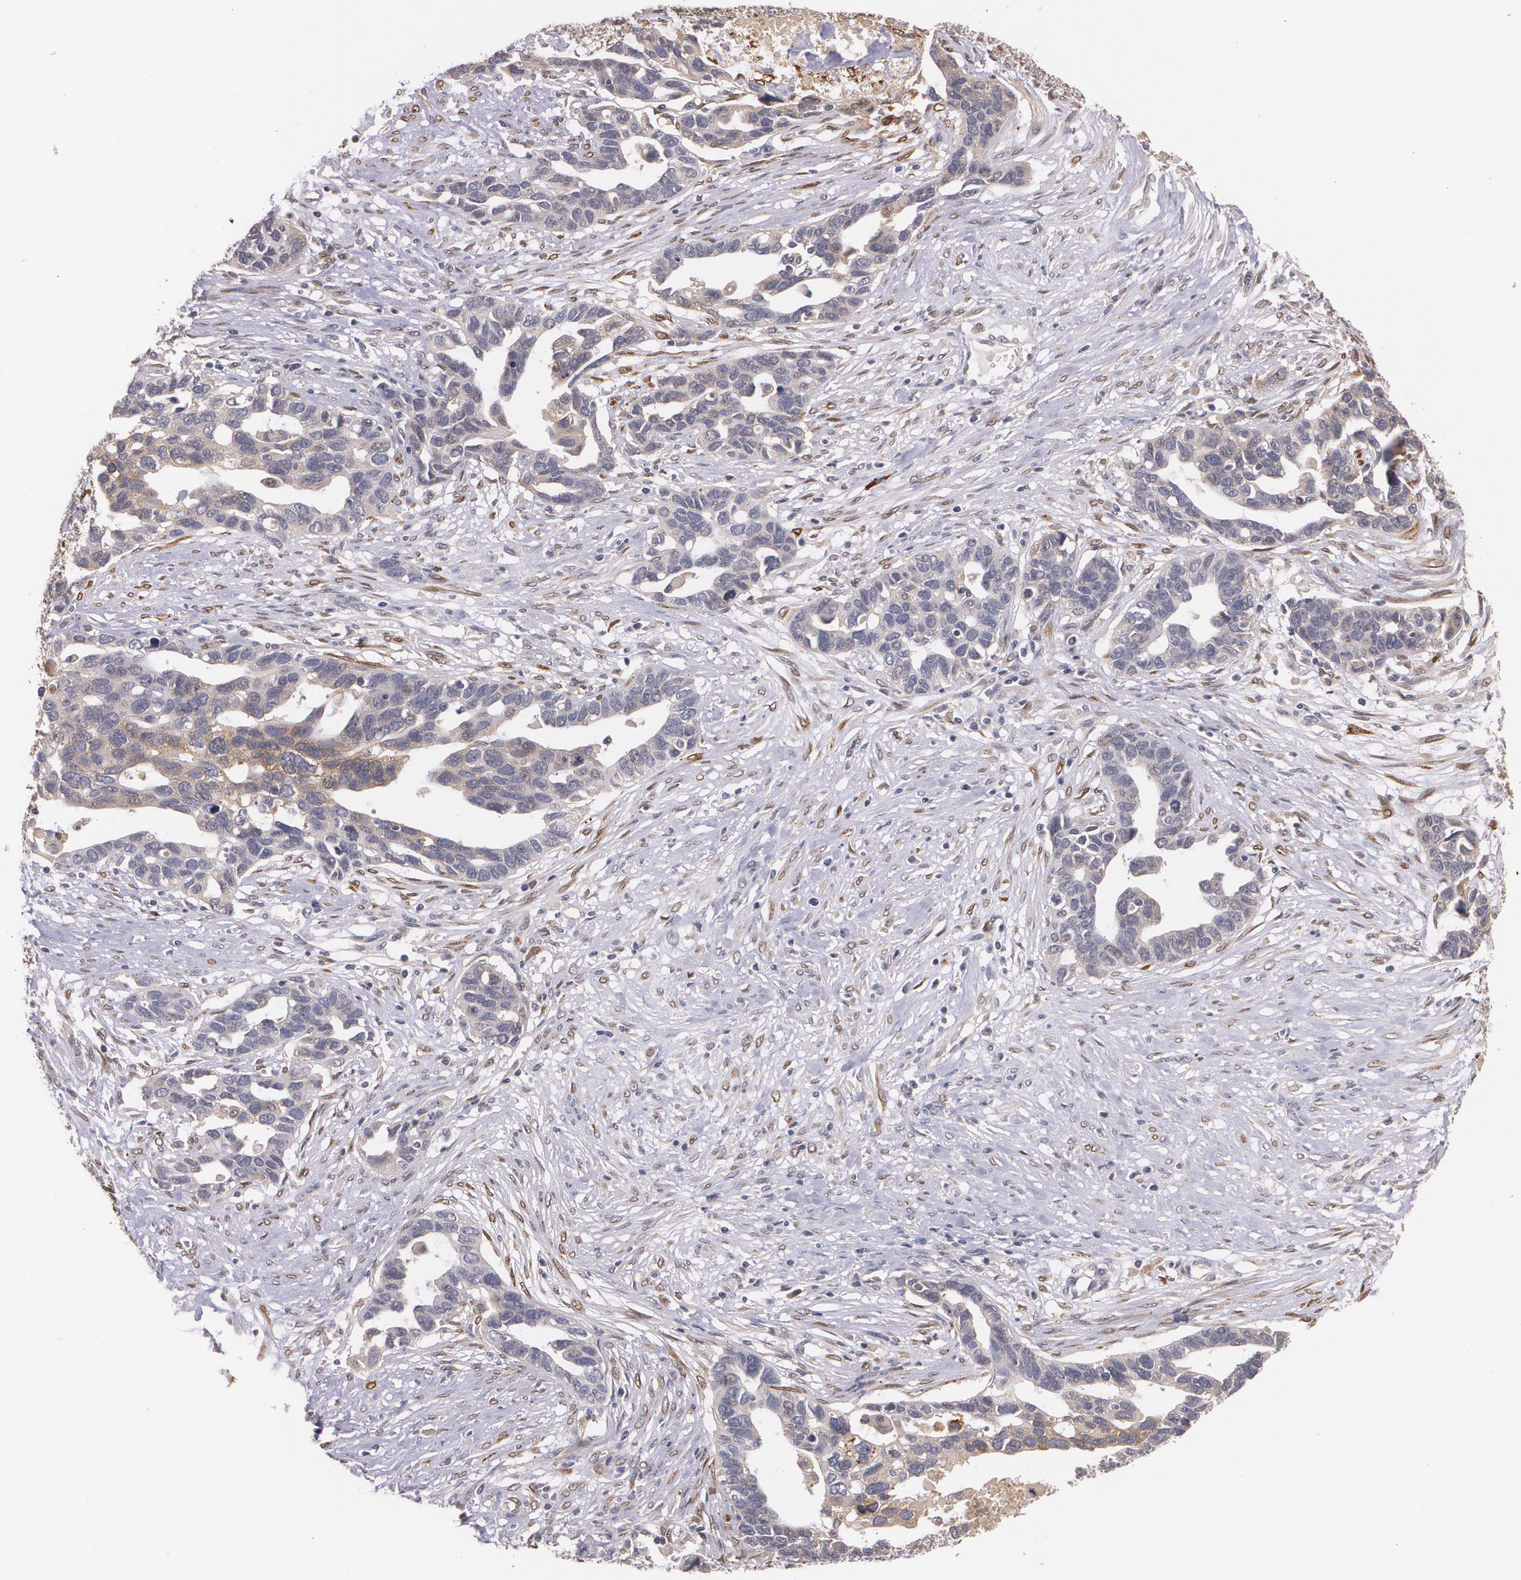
{"staining": {"intensity": "weak", "quantity": "<25%", "location": "cytoplasmic/membranous"}, "tissue": "ovarian cancer", "cell_type": "Tumor cells", "image_type": "cancer", "snomed": [{"axis": "morphology", "description": "Cystadenocarcinoma, serous, NOS"}, {"axis": "topography", "description": "Ovary"}], "caption": "Tumor cells show no significant expression in ovarian cancer. The staining was performed using DAB to visualize the protein expression in brown, while the nuclei were stained in blue with hematoxylin (Magnification: 20x).", "gene": "IFNGR2", "patient": {"sex": "female", "age": 54}}